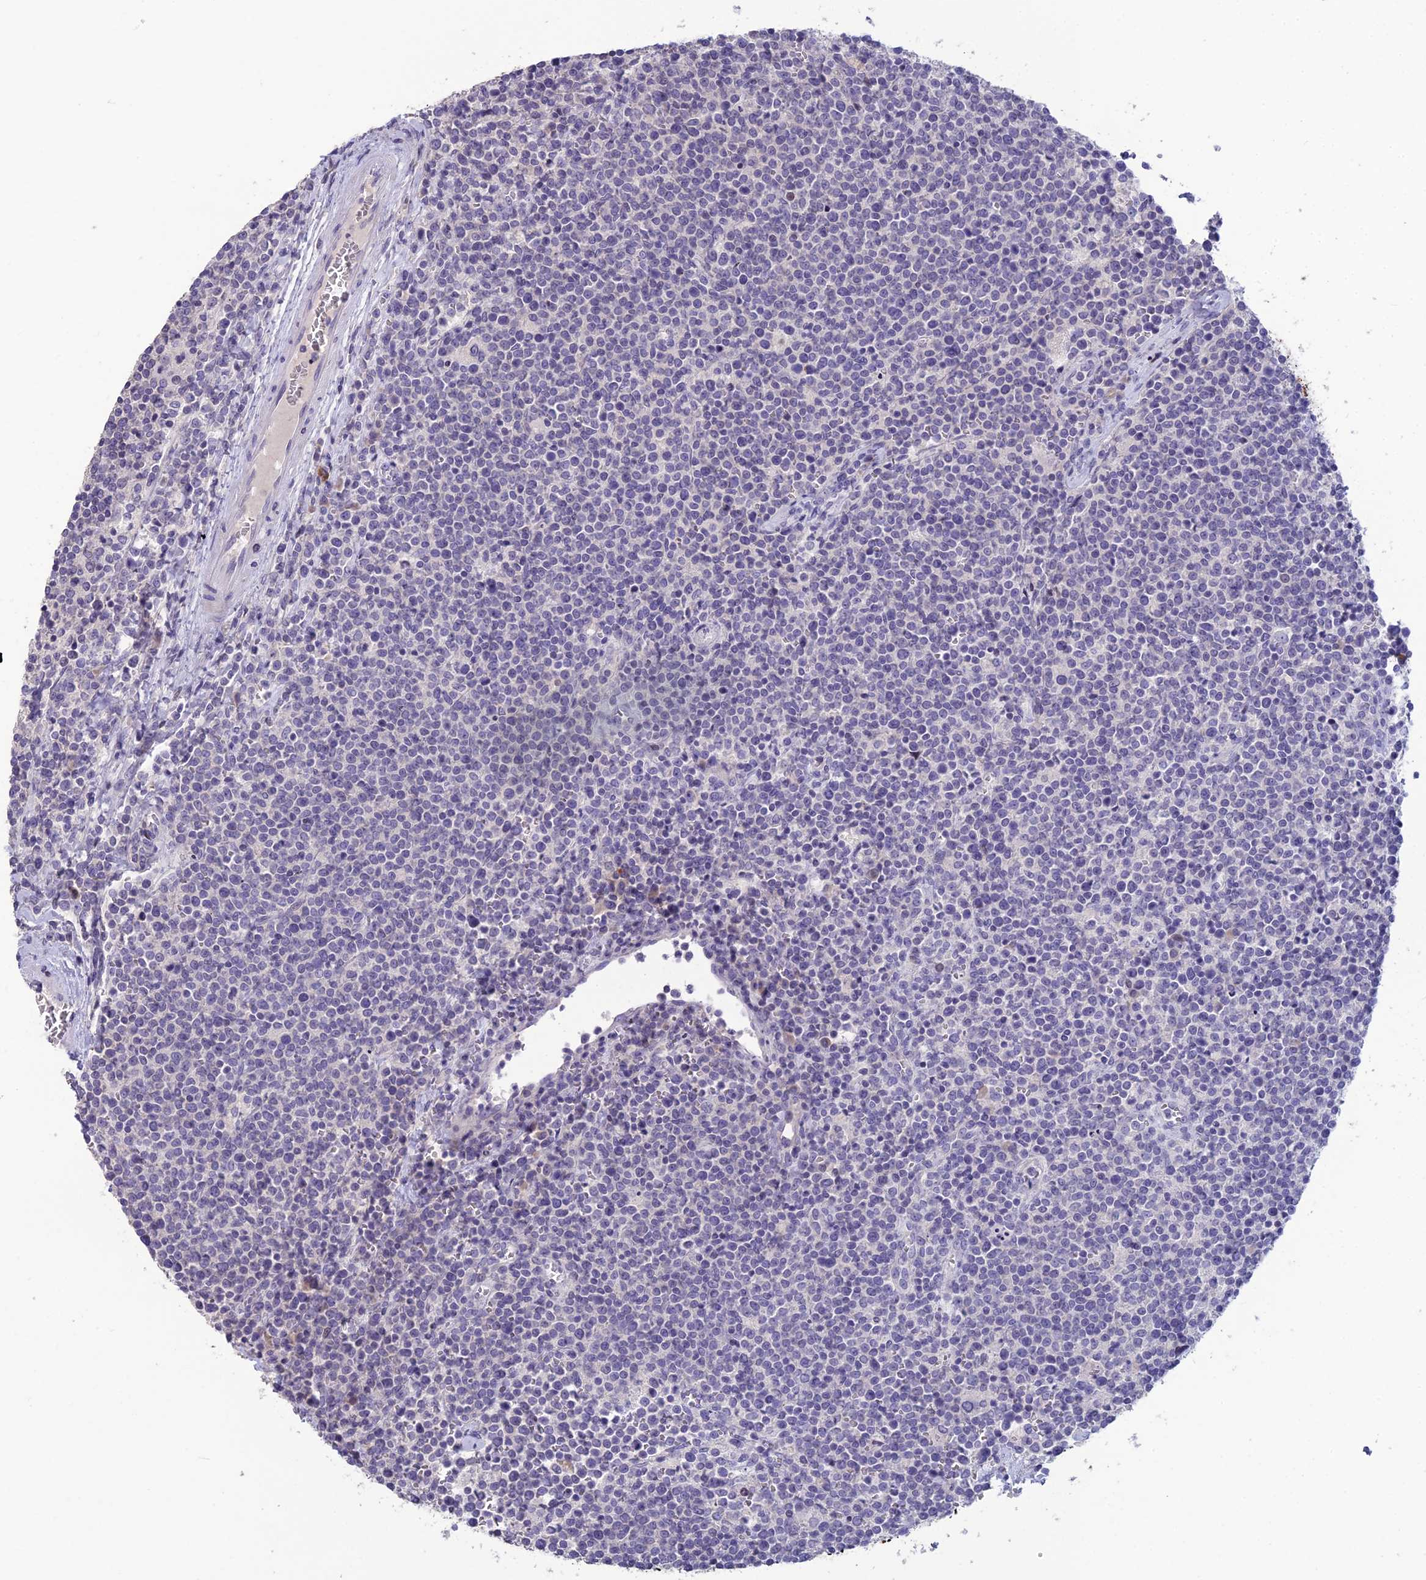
{"staining": {"intensity": "negative", "quantity": "none", "location": "none"}, "tissue": "lymphoma", "cell_type": "Tumor cells", "image_type": "cancer", "snomed": [{"axis": "morphology", "description": "Malignant lymphoma, non-Hodgkin's type, High grade"}, {"axis": "topography", "description": "Lymph node"}], "caption": "IHC image of malignant lymphoma, non-Hodgkin's type (high-grade) stained for a protein (brown), which reveals no positivity in tumor cells.", "gene": "TMEM134", "patient": {"sex": "male", "age": 61}}